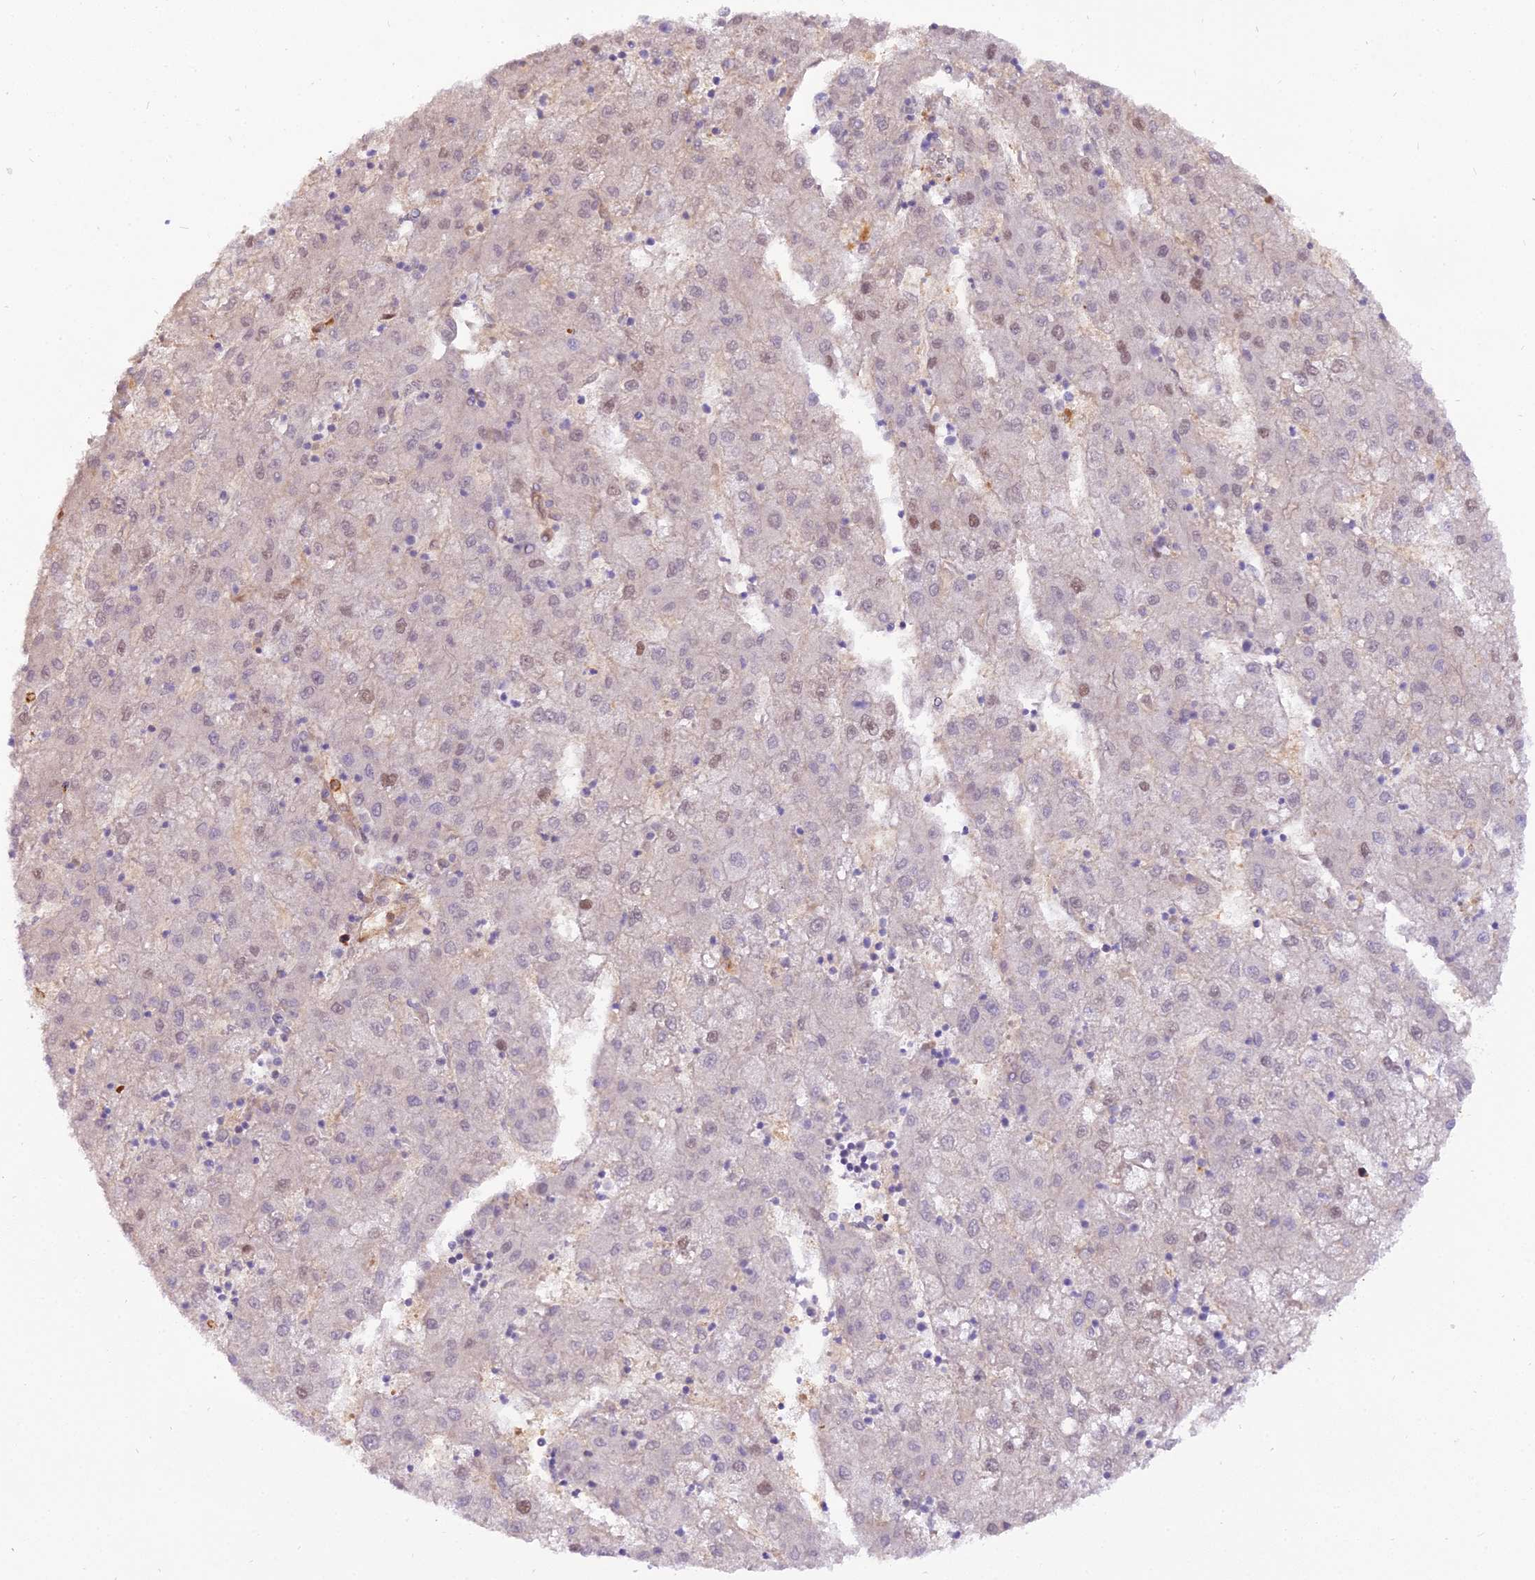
{"staining": {"intensity": "weak", "quantity": "<25%", "location": "nuclear"}, "tissue": "liver cancer", "cell_type": "Tumor cells", "image_type": "cancer", "snomed": [{"axis": "morphology", "description": "Carcinoma, Hepatocellular, NOS"}, {"axis": "topography", "description": "Liver"}], "caption": "Photomicrograph shows no significant protein positivity in tumor cells of liver hepatocellular carcinoma.", "gene": "NPEPL1", "patient": {"sex": "male", "age": 72}}